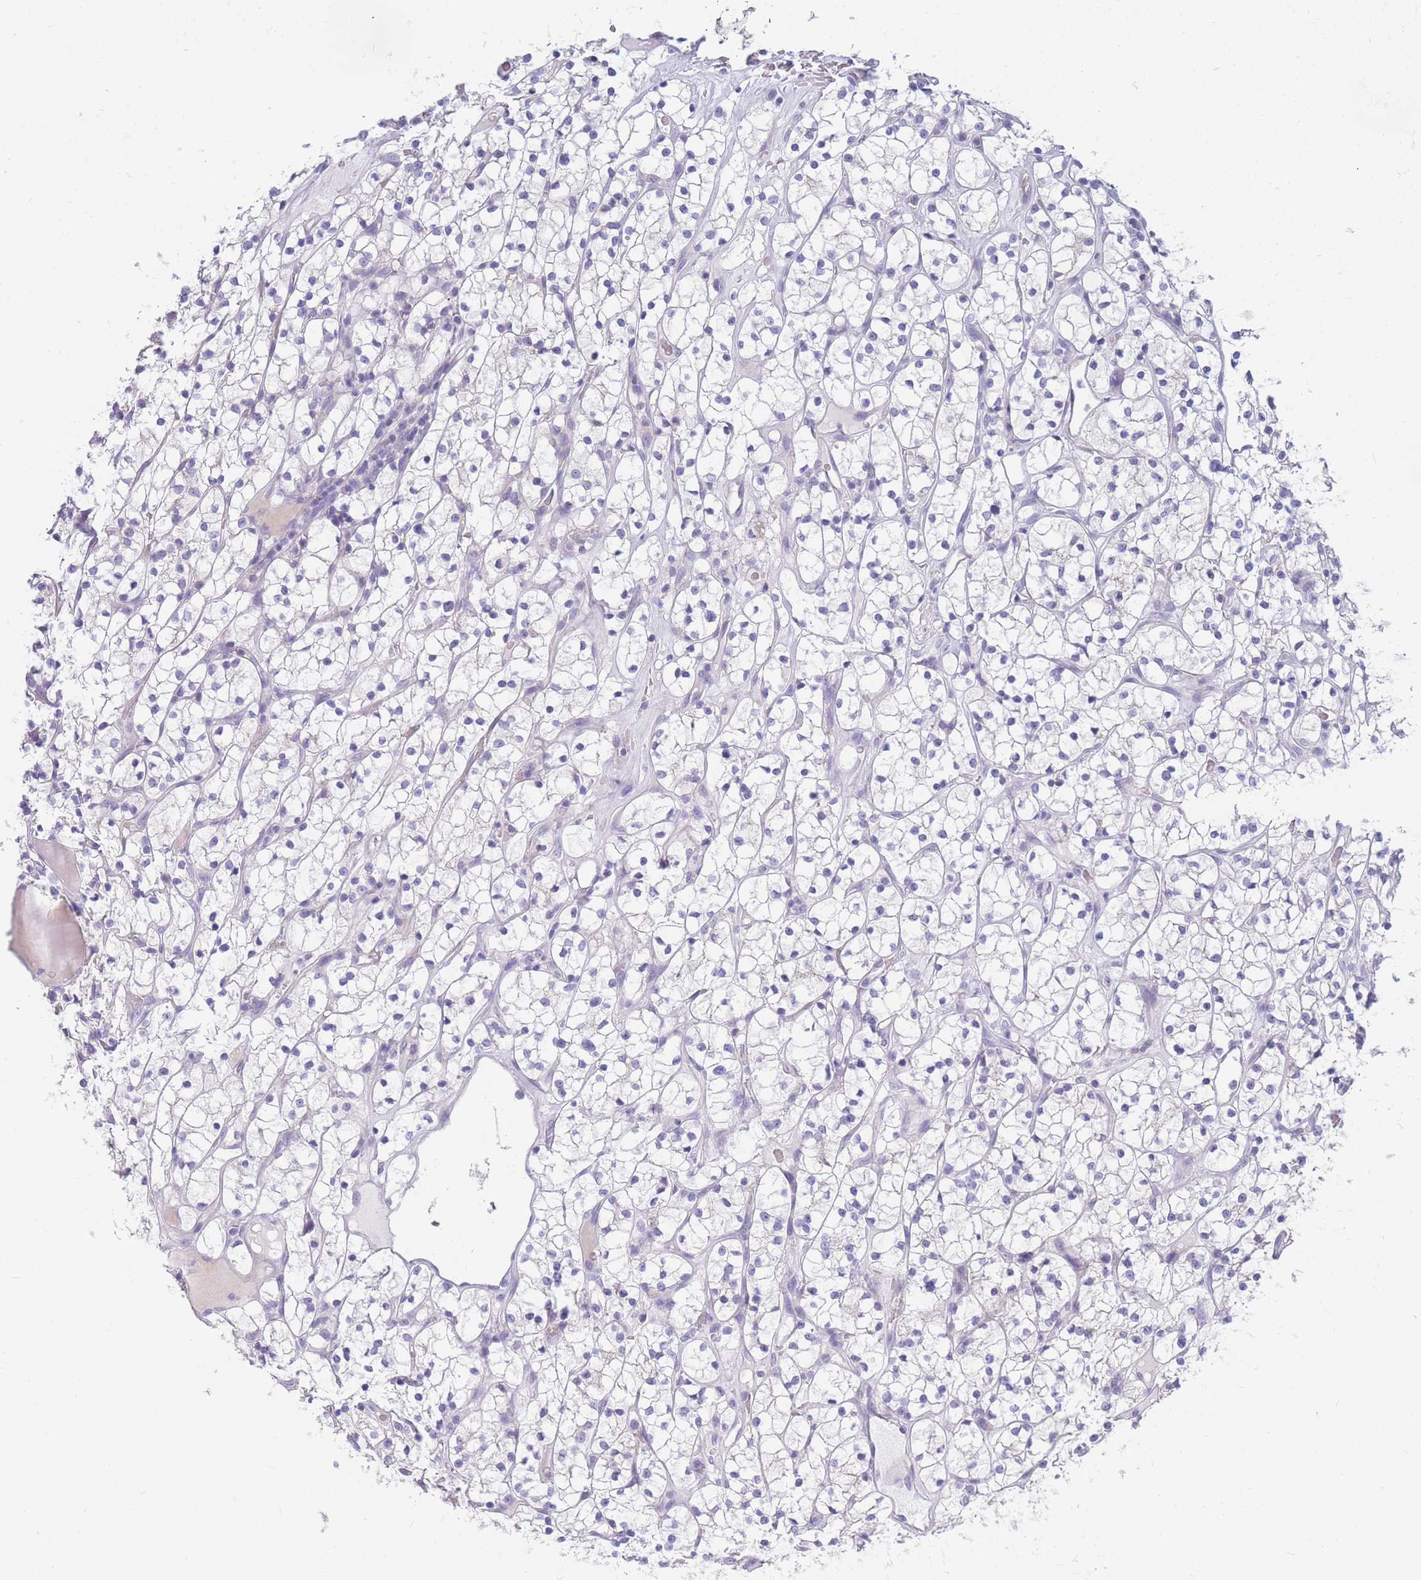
{"staining": {"intensity": "negative", "quantity": "none", "location": "none"}, "tissue": "renal cancer", "cell_type": "Tumor cells", "image_type": "cancer", "snomed": [{"axis": "morphology", "description": "Adenocarcinoma, NOS"}, {"axis": "topography", "description": "Kidney"}], "caption": "Renal cancer stained for a protein using immunohistochemistry displays no expression tumor cells.", "gene": "DHRS11", "patient": {"sex": "female", "age": 64}}